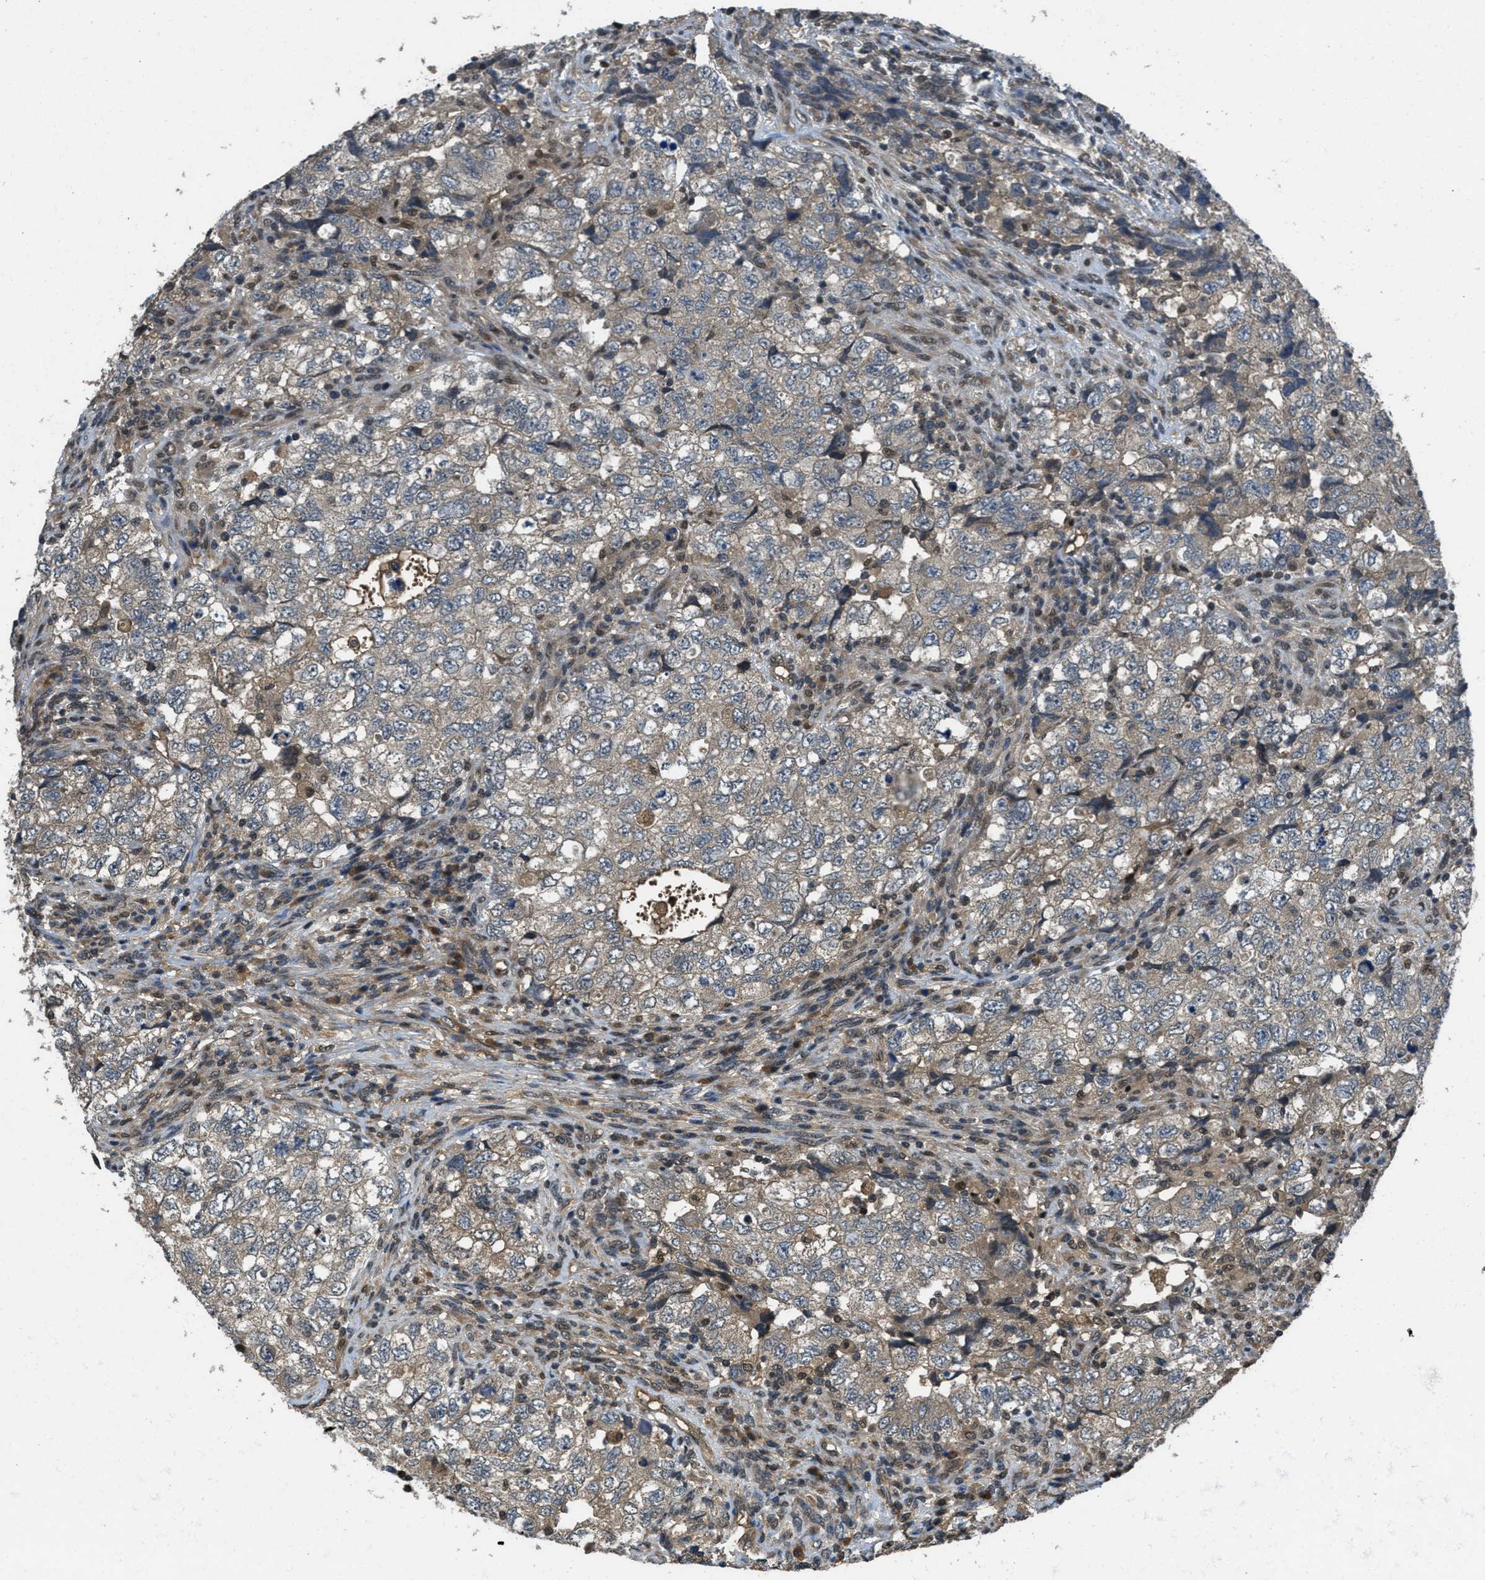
{"staining": {"intensity": "weak", "quantity": "25%-75%", "location": "cytoplasmic/membranous"}, "tissue": "testis cancer", "cell_type": "Tumor cells", "image_type": "cancer", "snomed": [{"axis": "morphology", "description": "Carcinoma, Embryonal, NOS"}, {"axis": "topography", "description": "Testis"}], "caption": "DAB (3,3'-diaminobenzidine) immunohistochemical staining of human embryonal carcinoma (testis) demonstrates weak cytoplasmic/membranous protein expression in about 25%-75% of tumor cells. The protein of interest is stained brown, and the nuclei are stained in blue (DAB IHC with brightfield microscopy, high magnification).", "gene": "DUSP6", "patient": {"sex": "male", "age": 36}}